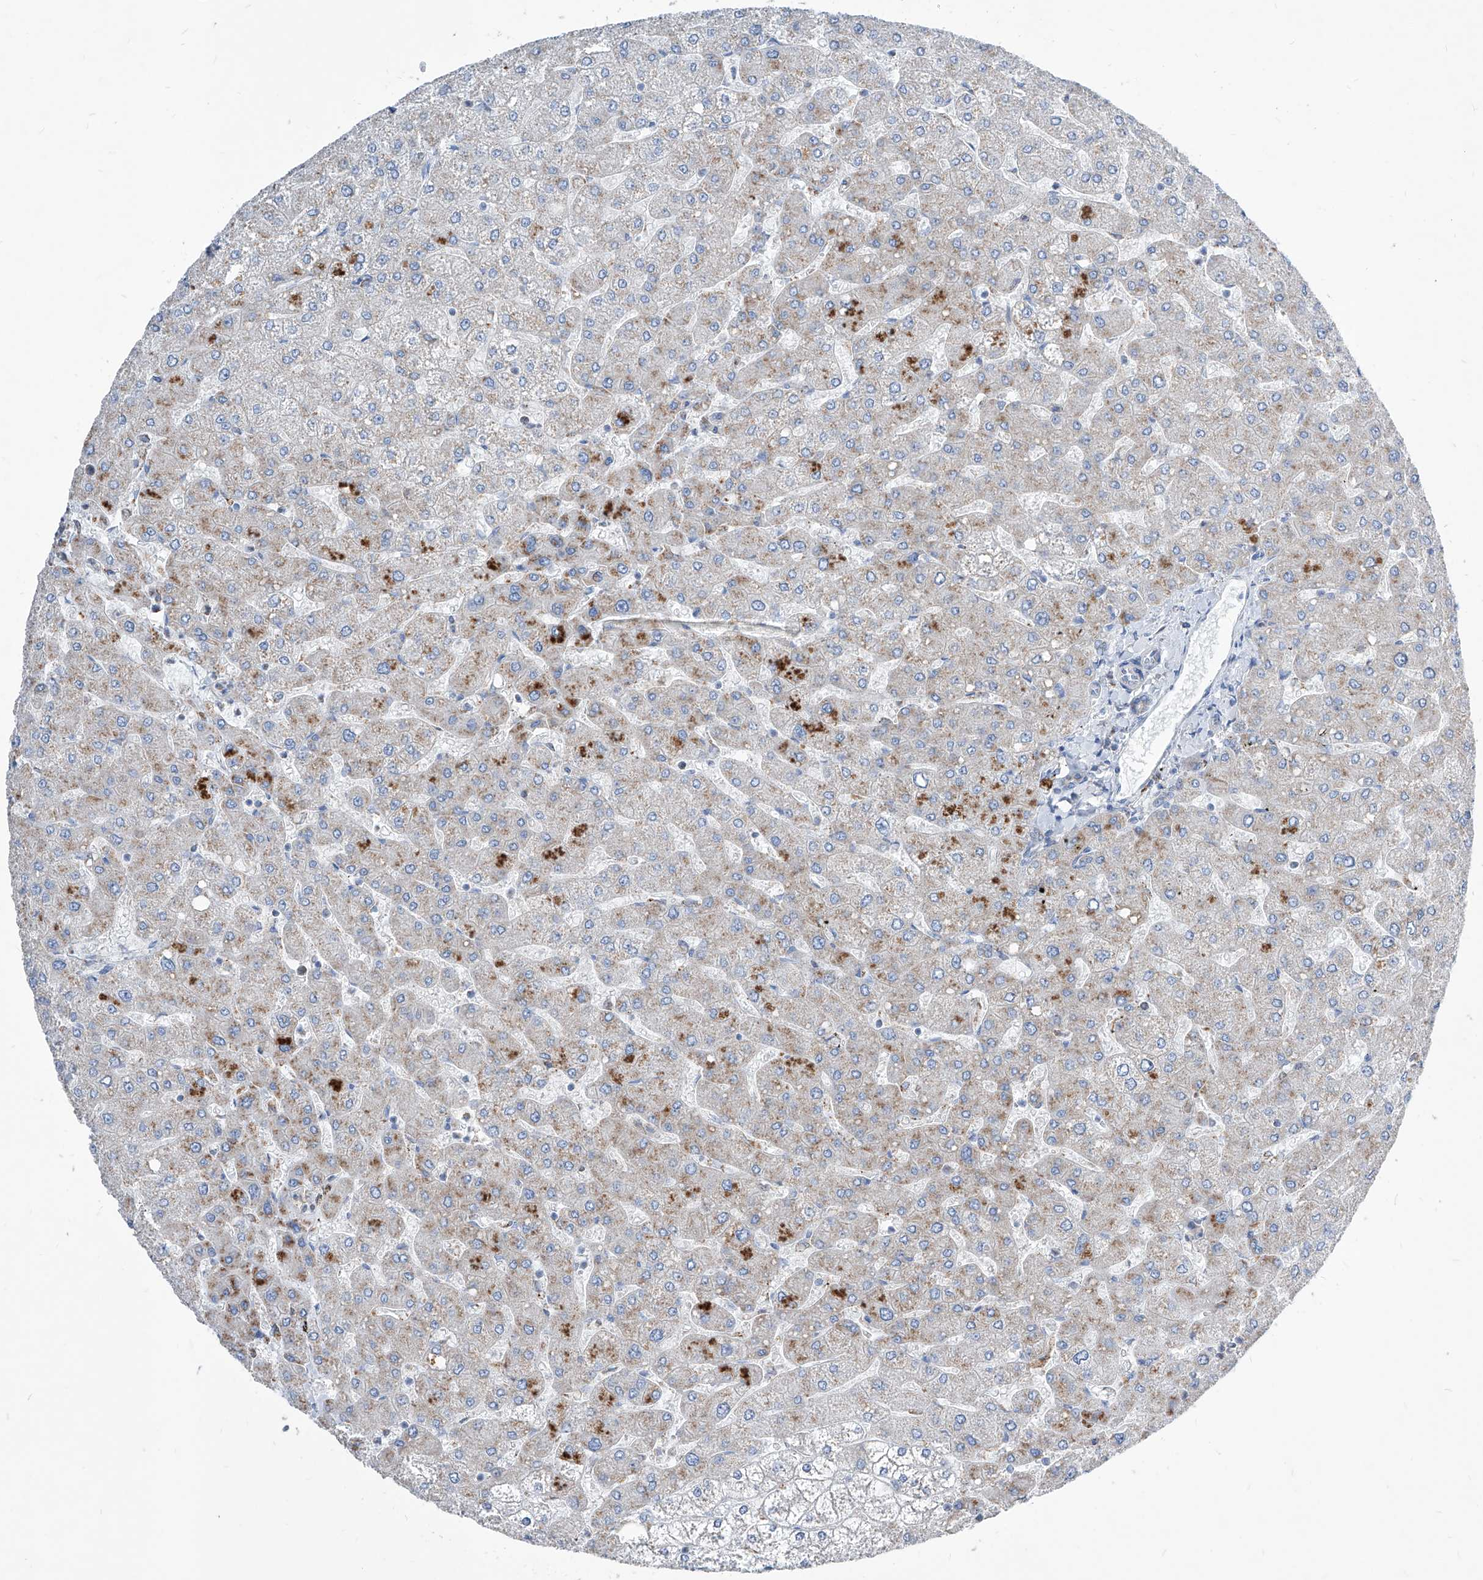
{"staining": {"intensity": "weak", "quantity": "<25%", "location": "cytoplasmic/membranous"}, "tissue": "liver", "cell_type": "Cholangiocytes", "image_type": "normal", "snomed": [{"axis": "morphology", "description": "Normal tissue, NOS"}, {"axis": "topography", "description": "Liver"}], "caption": "The micrograph exhibits no significant positivity in cholangiocytes of liver.", "gene": "AGPS", "patient": {"sex": "male", "age": 55}}